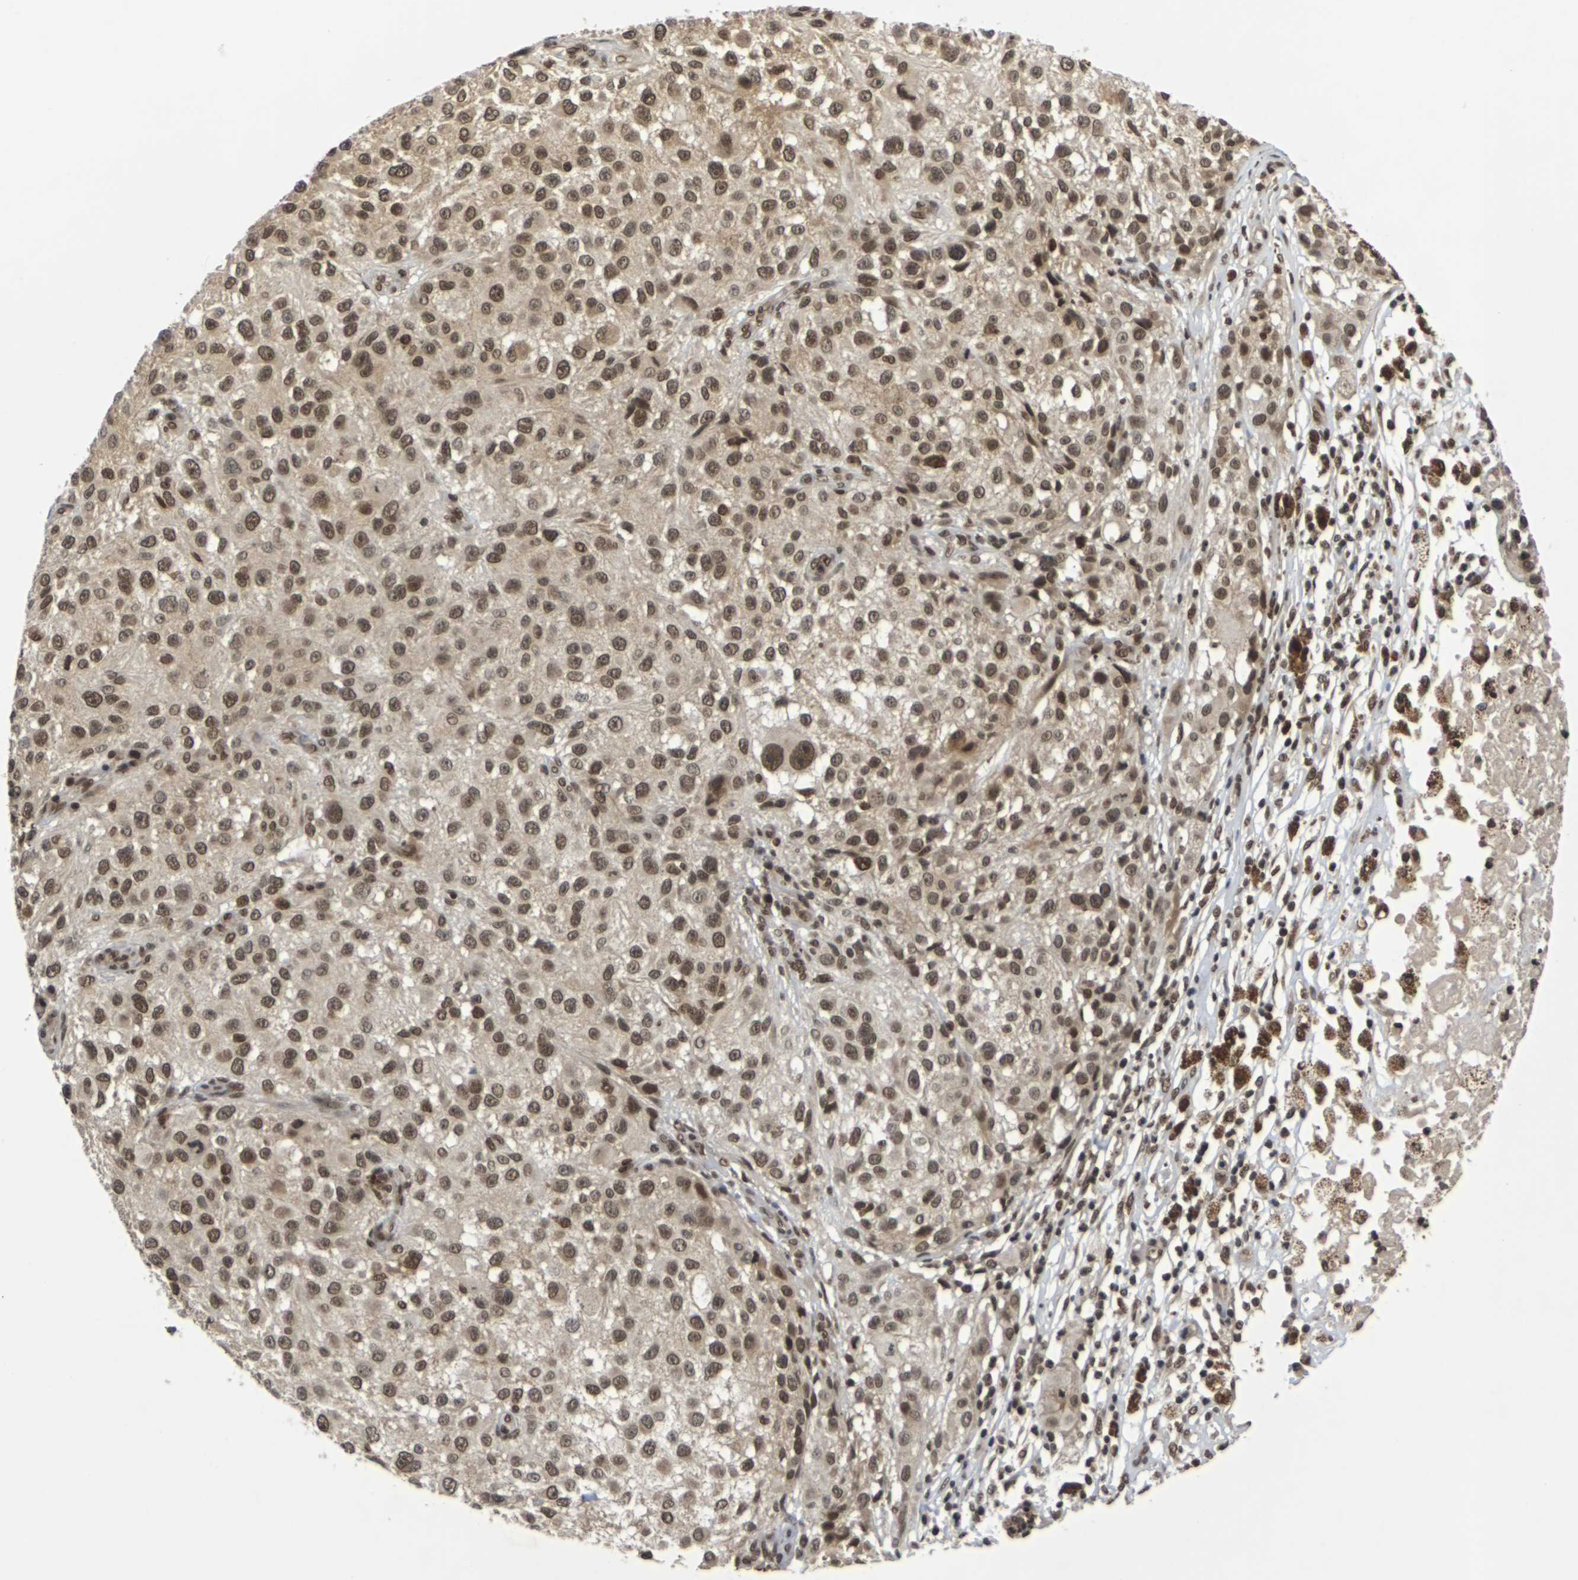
{"staining": {"intensity": "moderate", "quantity": ">75%", "location": "cytoplasmic/membranous,nuclear"}, "tissue": "melanoma", "cell_type": "Tumor cells", "image_type": "cancer", "snomed": [{"axis": "morphology", "description": "Necrosis, NOS"}, {"axis": "morphology", "description": "Malignant melanoma, NOS"}, {"axis": "topography", "description": "Skin"}], "caption": "Immunohistochemistry (IHC) (DAB) staining of human melanoma demonstrates moderate cytoplasmic/membranous and nuclear protein expression in about >75% of tumor cells. (IHC, brightfield microscopy, high magnification).", "gene": "NELFA", "patient": {"sex": "female", "age": 87}}